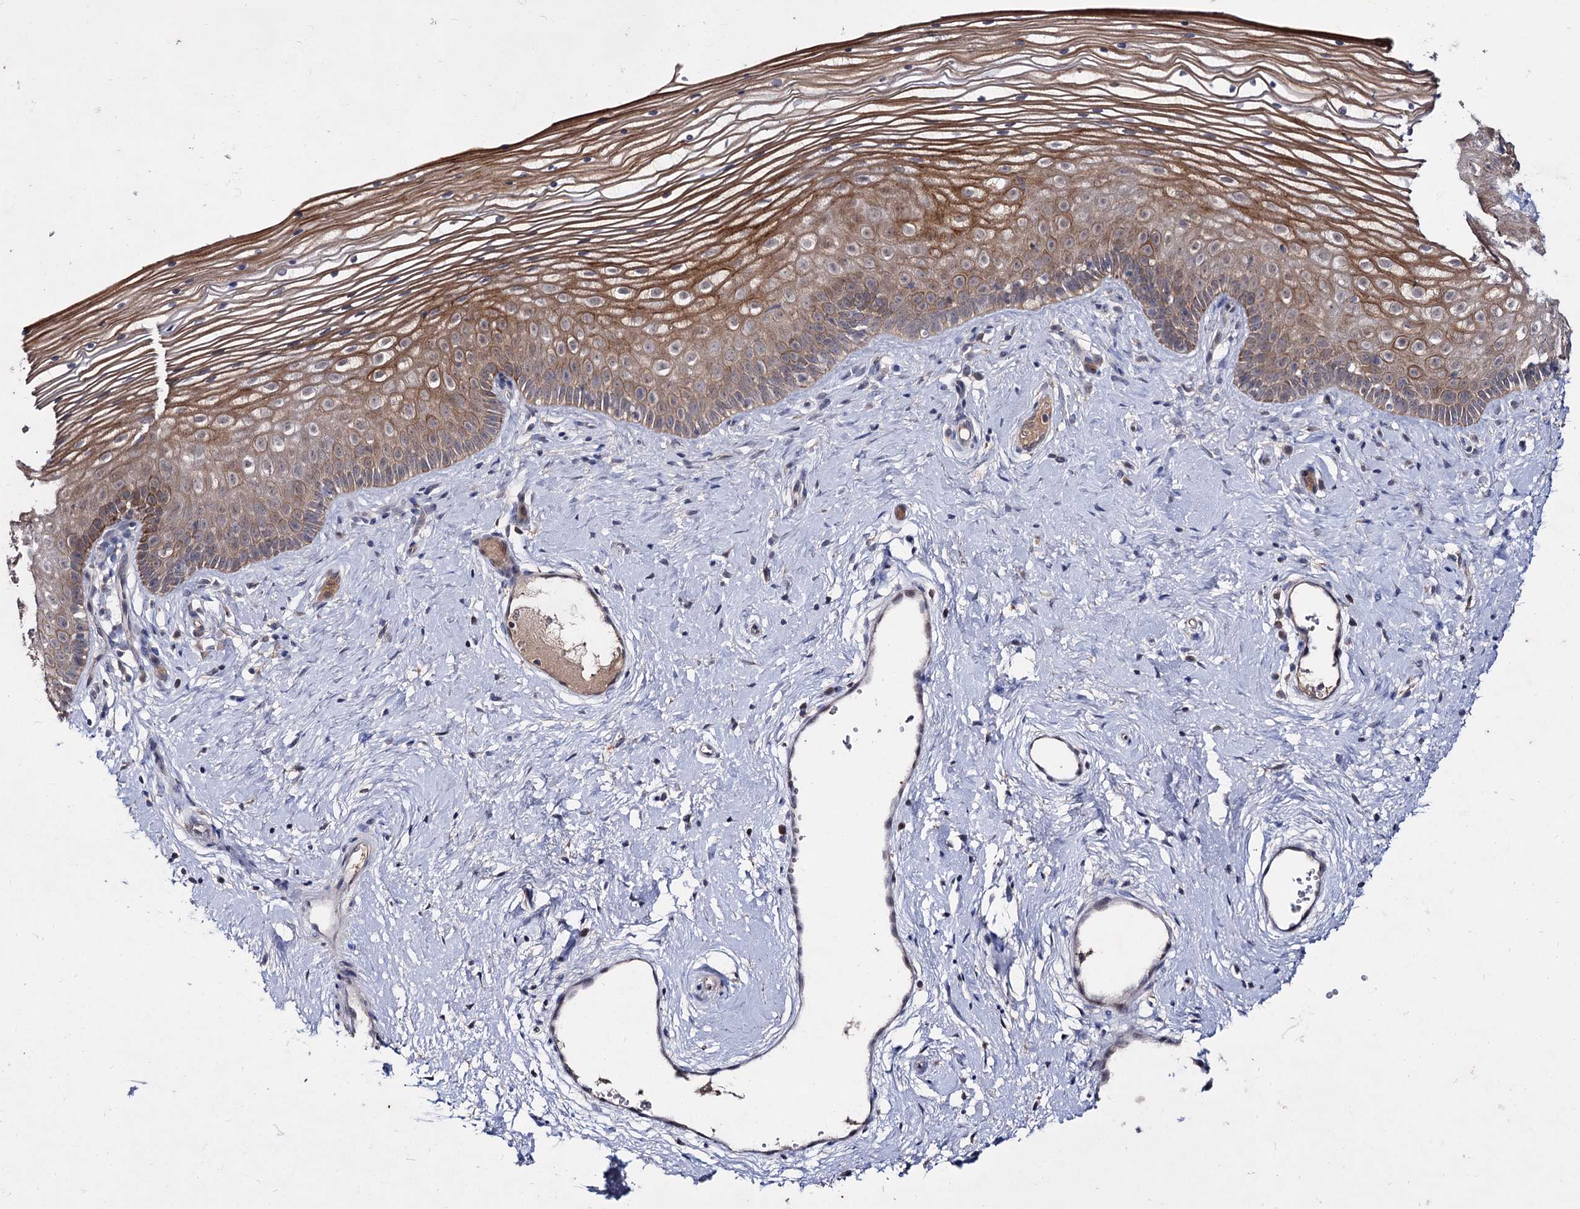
{"staining": {"intensity": "moderate", "quantity": ">75%", "location": "cytoplasmic/membranous"}, "tissue": "vagina", "cell_type": "Squamous epithelial cells", "image_type": "normal", "snomed": [{"axis": "morphology", "description": "Normal tissue, NOS"}, {"axis": "topography", "description": "Vagina"}], "caption": "The micrograph reveals staining of normal vagina, revealing moderate cytoplasmic/membranous protein staining (brown color) within squamous epithelial cells. (Brightfield microscopy of DAB IHC at high magnification).", "gene": "ACTR6", "patient": {"sex": "female", "age": 46}}